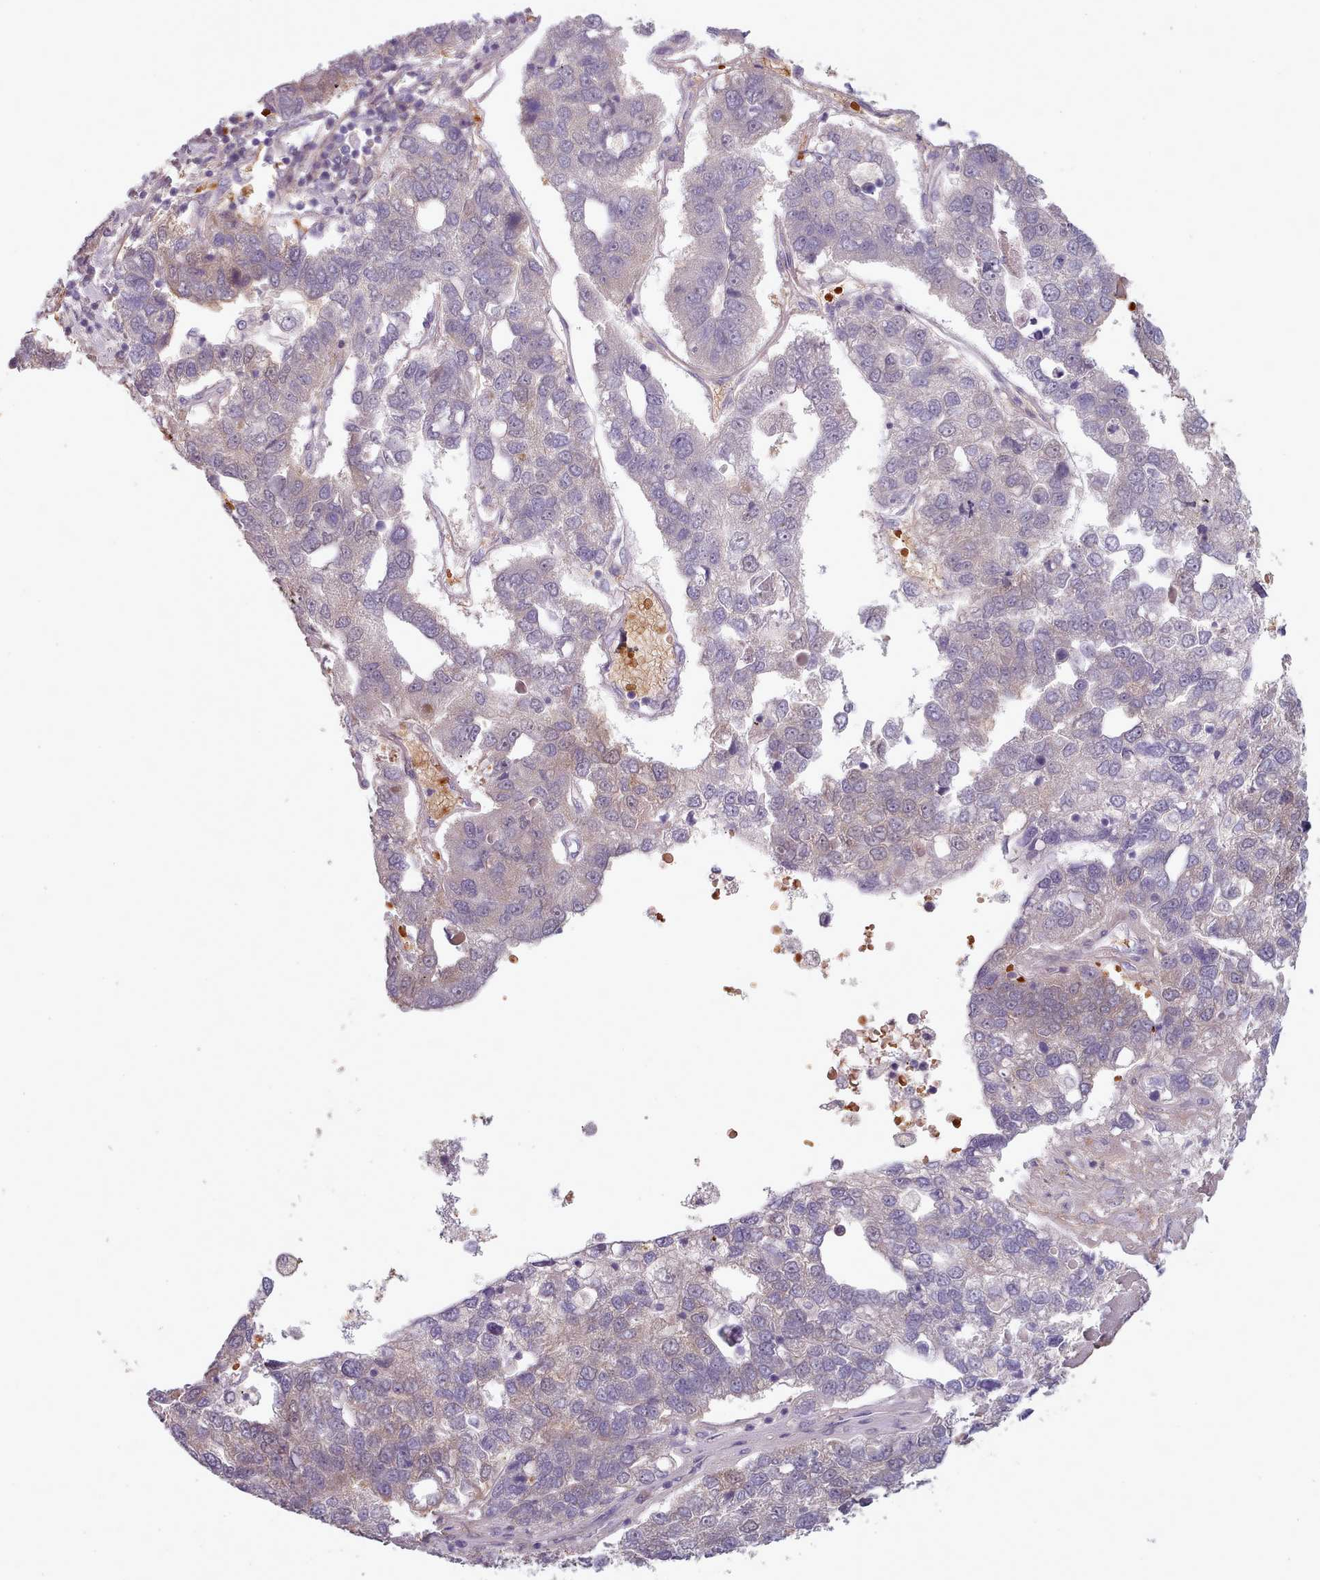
{"staining": {"intensity": "negative", "quantity": "none", "location": "none"}, "tissue": "pancreatic cancer", "cell_type": "Tumor cells", "image_type": "cancer", "snomed": [{"axis": "morphology", "description": "Adenocarcinoma, NOS"}, {"axis": "topography", "description": "Pancreas"}], "caption": "Adenocarcinoma (pancreatic) stained for a protein using immunohistochemistry reveals no staining tumor cells.", "gene": "CLNS1A", "patient": {"sex": "female", "age": 61}}